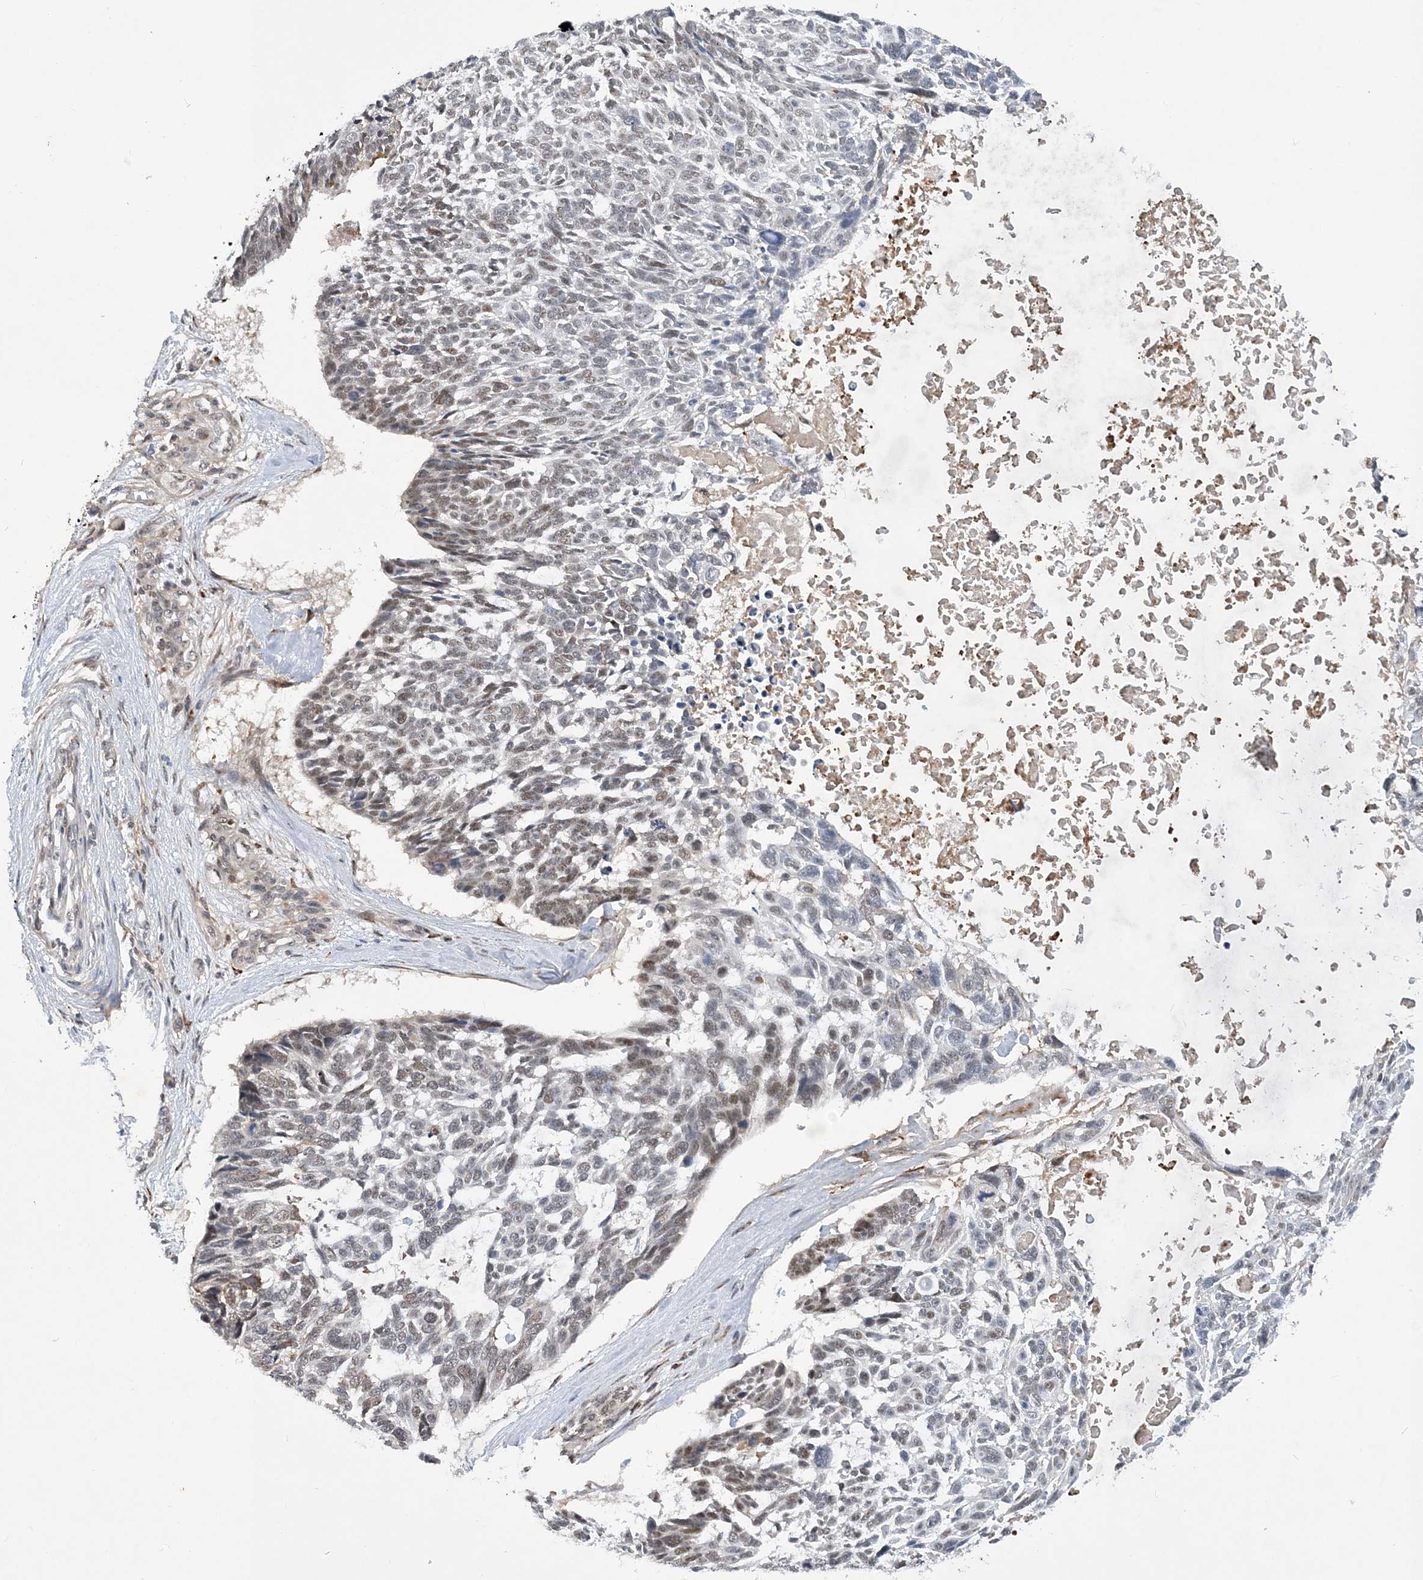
{"staining": {"intensity": "moderate", "quantity": "25%-75%", "location": "nuclear"}, "tissue": "skin cancer", "cell_type": "Tumor cells", "image_type": "cancer", "snomed": [{"axis": "morphology", "description": "Basal cell carcinoma"}, {"axis": "topography", "description": "Skin"}], "caption": "Immunohistochemistry (IHC) image of human skin cancer (basal cell carcinoma) stained for a protein (brown), which displays medium levels of moderate nuclear expression in about 25%-75% of tumor cells.", "gene": "FAM217A", "patient": {"sex": "male", "age": 88}}